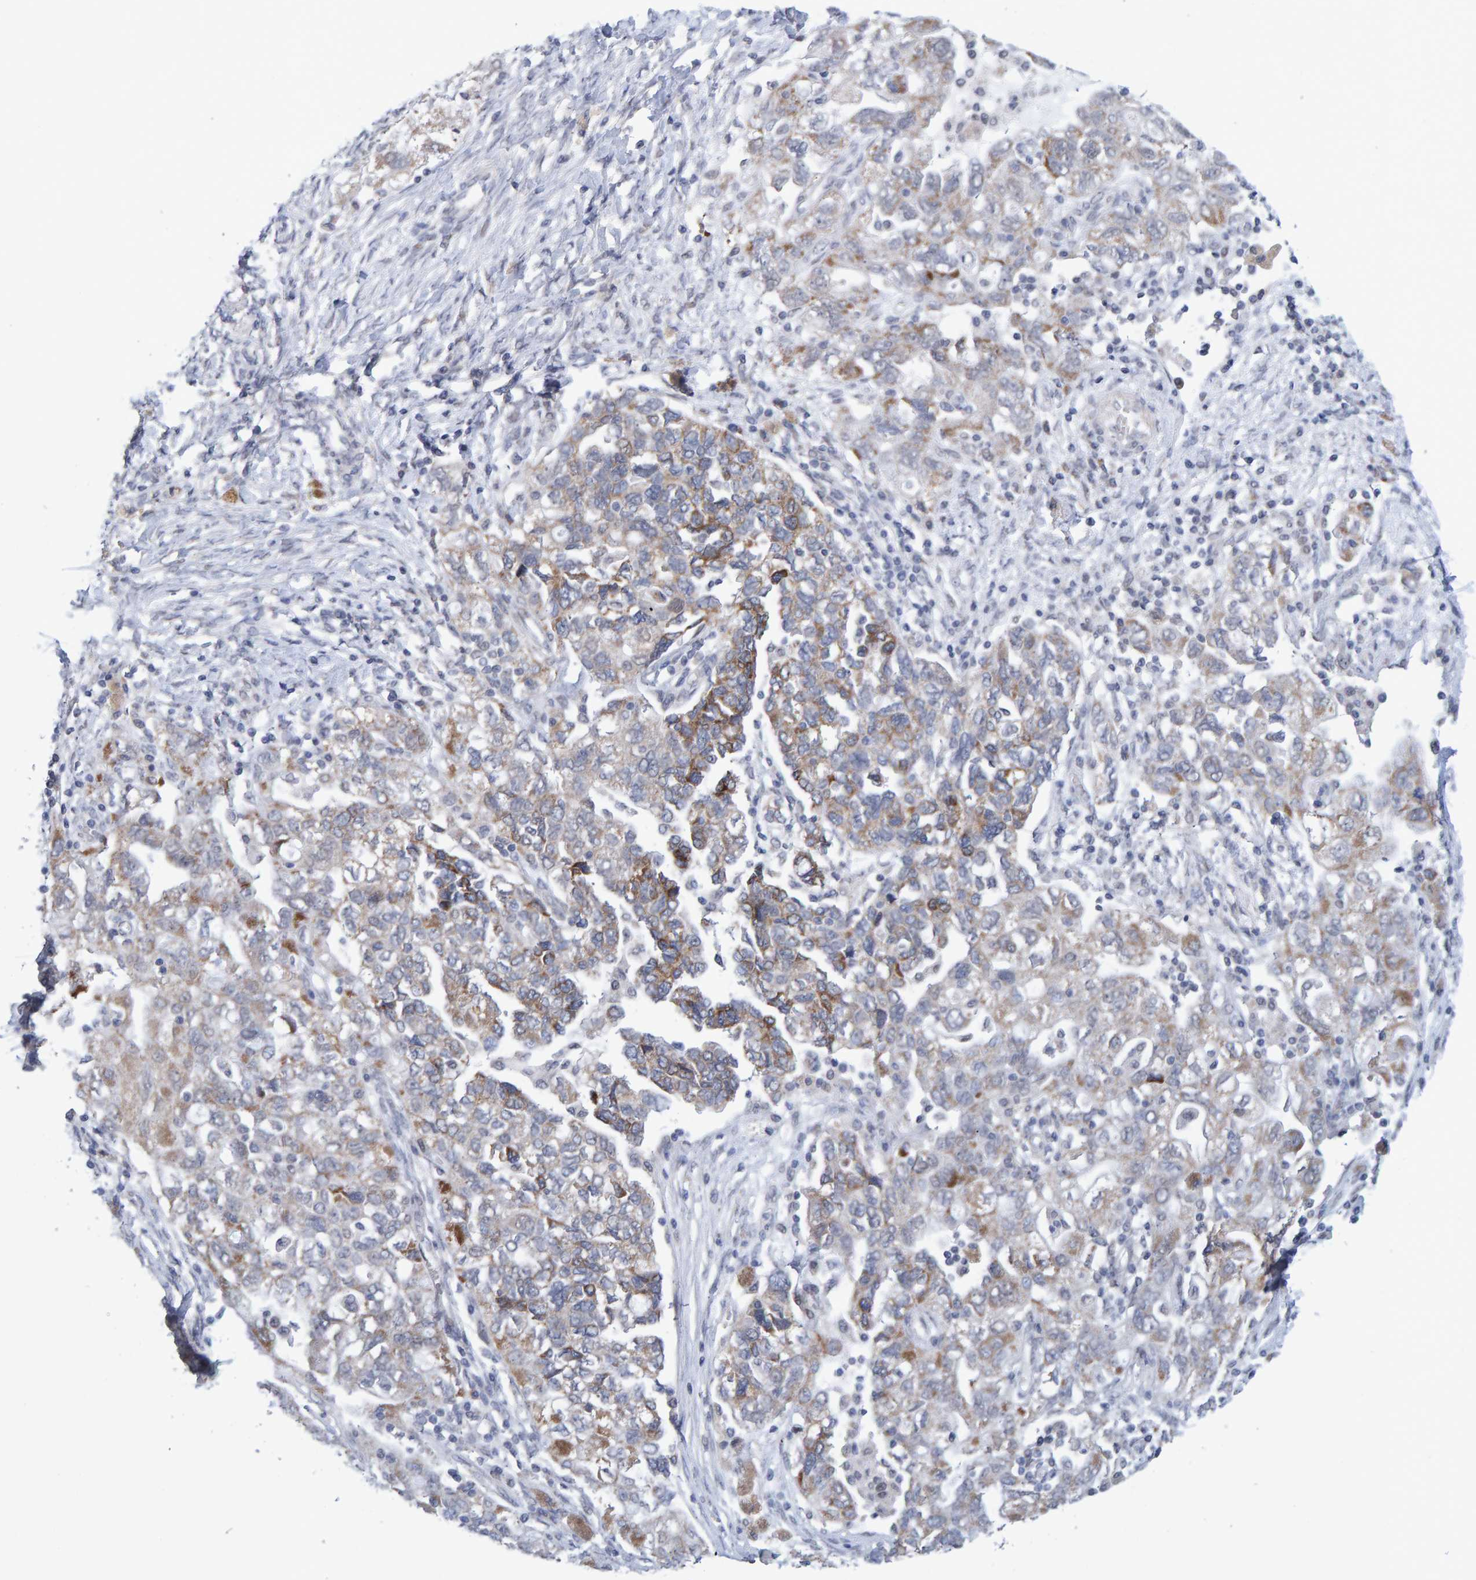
{"staining": {"intensity": "moderate", "quantity": "25%-75%", "location": "cytoplasmic/membranous"}, "tissue": "ovarian cancer", "cell_type": "Tumor cells", "image_type": "cancer", "snomed": [{"axis": "morphology", "description": "Carcinoma, NOS"}, {"axis": "morphology", "description": "Cystadenocarcinoma, serous, NOS"}, {"axis": "topography", "description": "Ovary"}], "caption": "Immunohistochemical staining of ovarian serous cystadenocarcinoma exhibits medium levels of moderate cytoplasmic/membranous protein expression in about 25%-75% of tumor cells.", "gene": "USP43", "patient": {"sex": "female", "age": 69}}